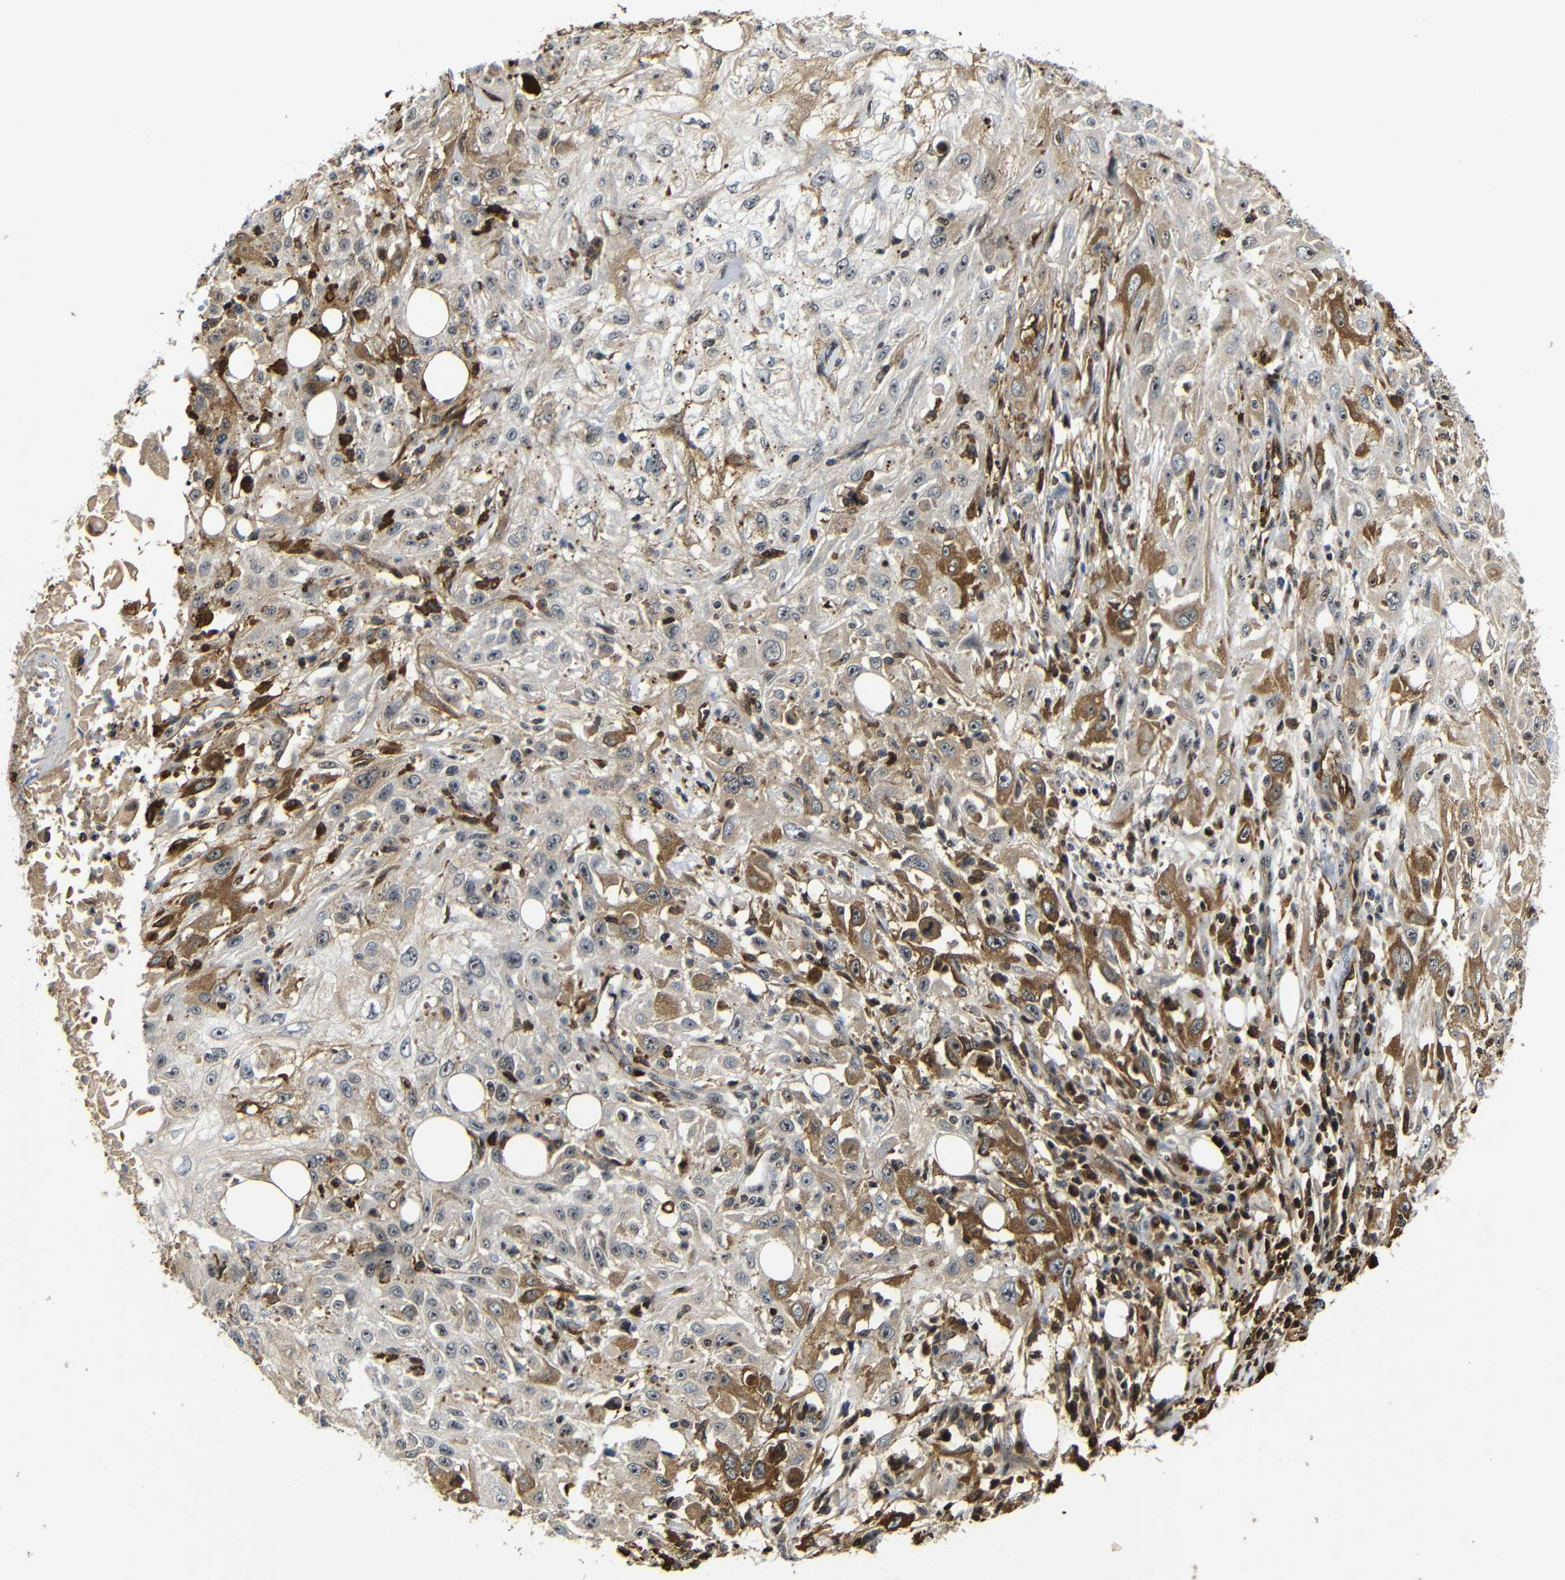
{"staining": {"intensity": "moderate", "quantity": "<25%", "location": "cytoplasmic/membranous"}, "tissue": "skin cancer", "cell_type": "Tumor cells", "image_type": "cancer", "snomed": [{"axis": "morphology", "description": "Squamous cell carcinoma, NOS"}, {"axis": "topography", "description": "Skin"}], "caption": "Protein staining by IHC displays moderate cytoplasmic/membranous staining in about <25% of tumor cells in skin squamous cell carcinoma. The protein of interest is shown in brown color, while the nuclei are stained blue.", "gene": "MYC", "patient": {"sex": "male", "age": 75}}